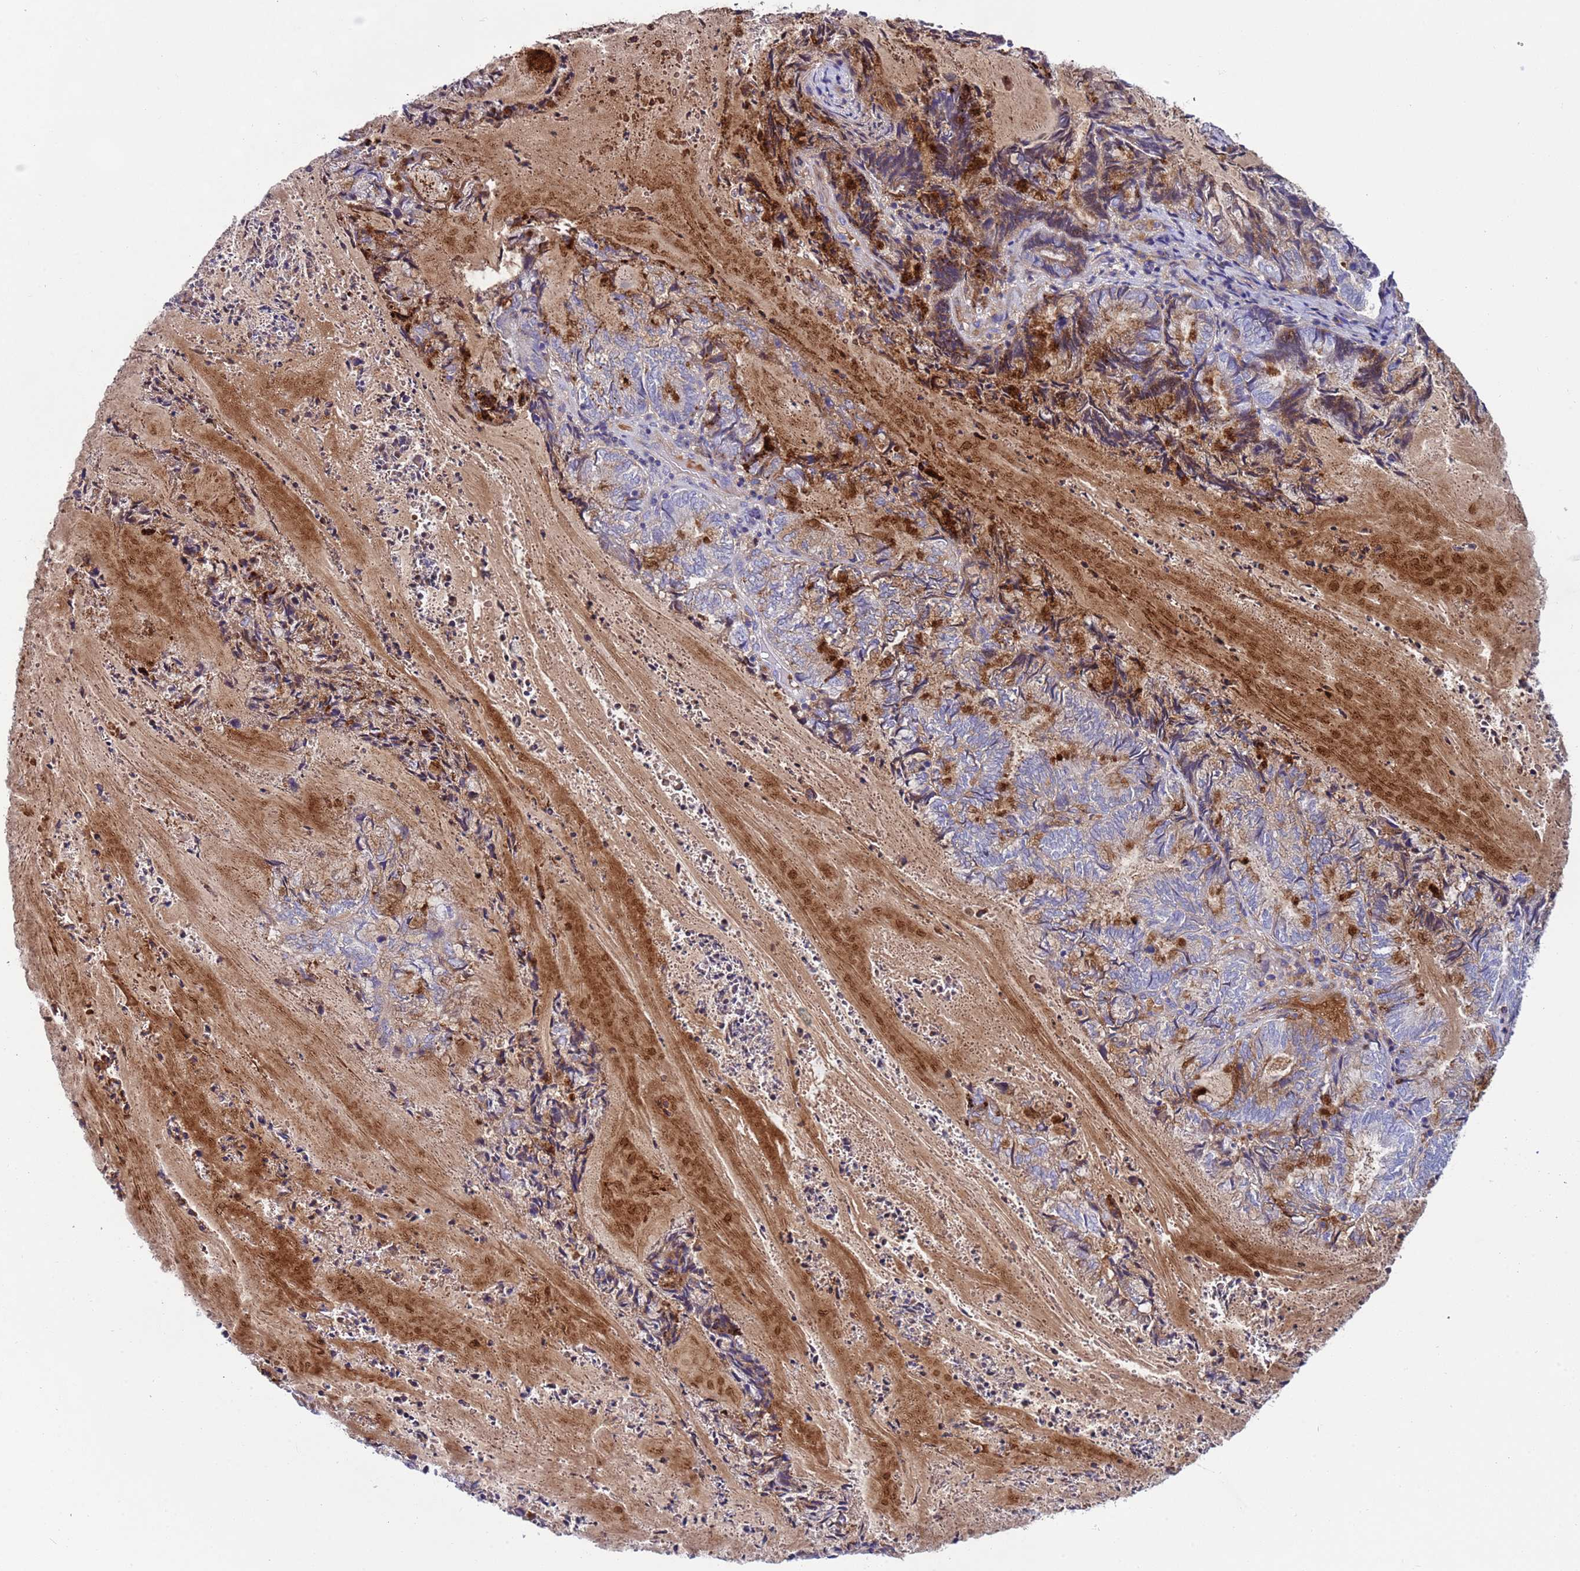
{"staining": {"intensity": "strong", "quantity": "<25%", "location": "cytoplasmic/membranous"}, "tissue": "endometrial cancer", "cell_type": "Tumor cells", "image_type": "cancer", "snomed": [{"axis": "morphology", "description": "Adenocarcinoma, NOS"}, {"axis": "topography", "description": "Endometrium"}], "caption": "This image shows immunohistochemistry staining of human endometrial cancer (adenocarcinoma), with medium strong cytoplasmic/membranous expression in about <25% of tumor cells.", "gene": "TRIM51", "patient": {"sex": "female", "age": 80}}